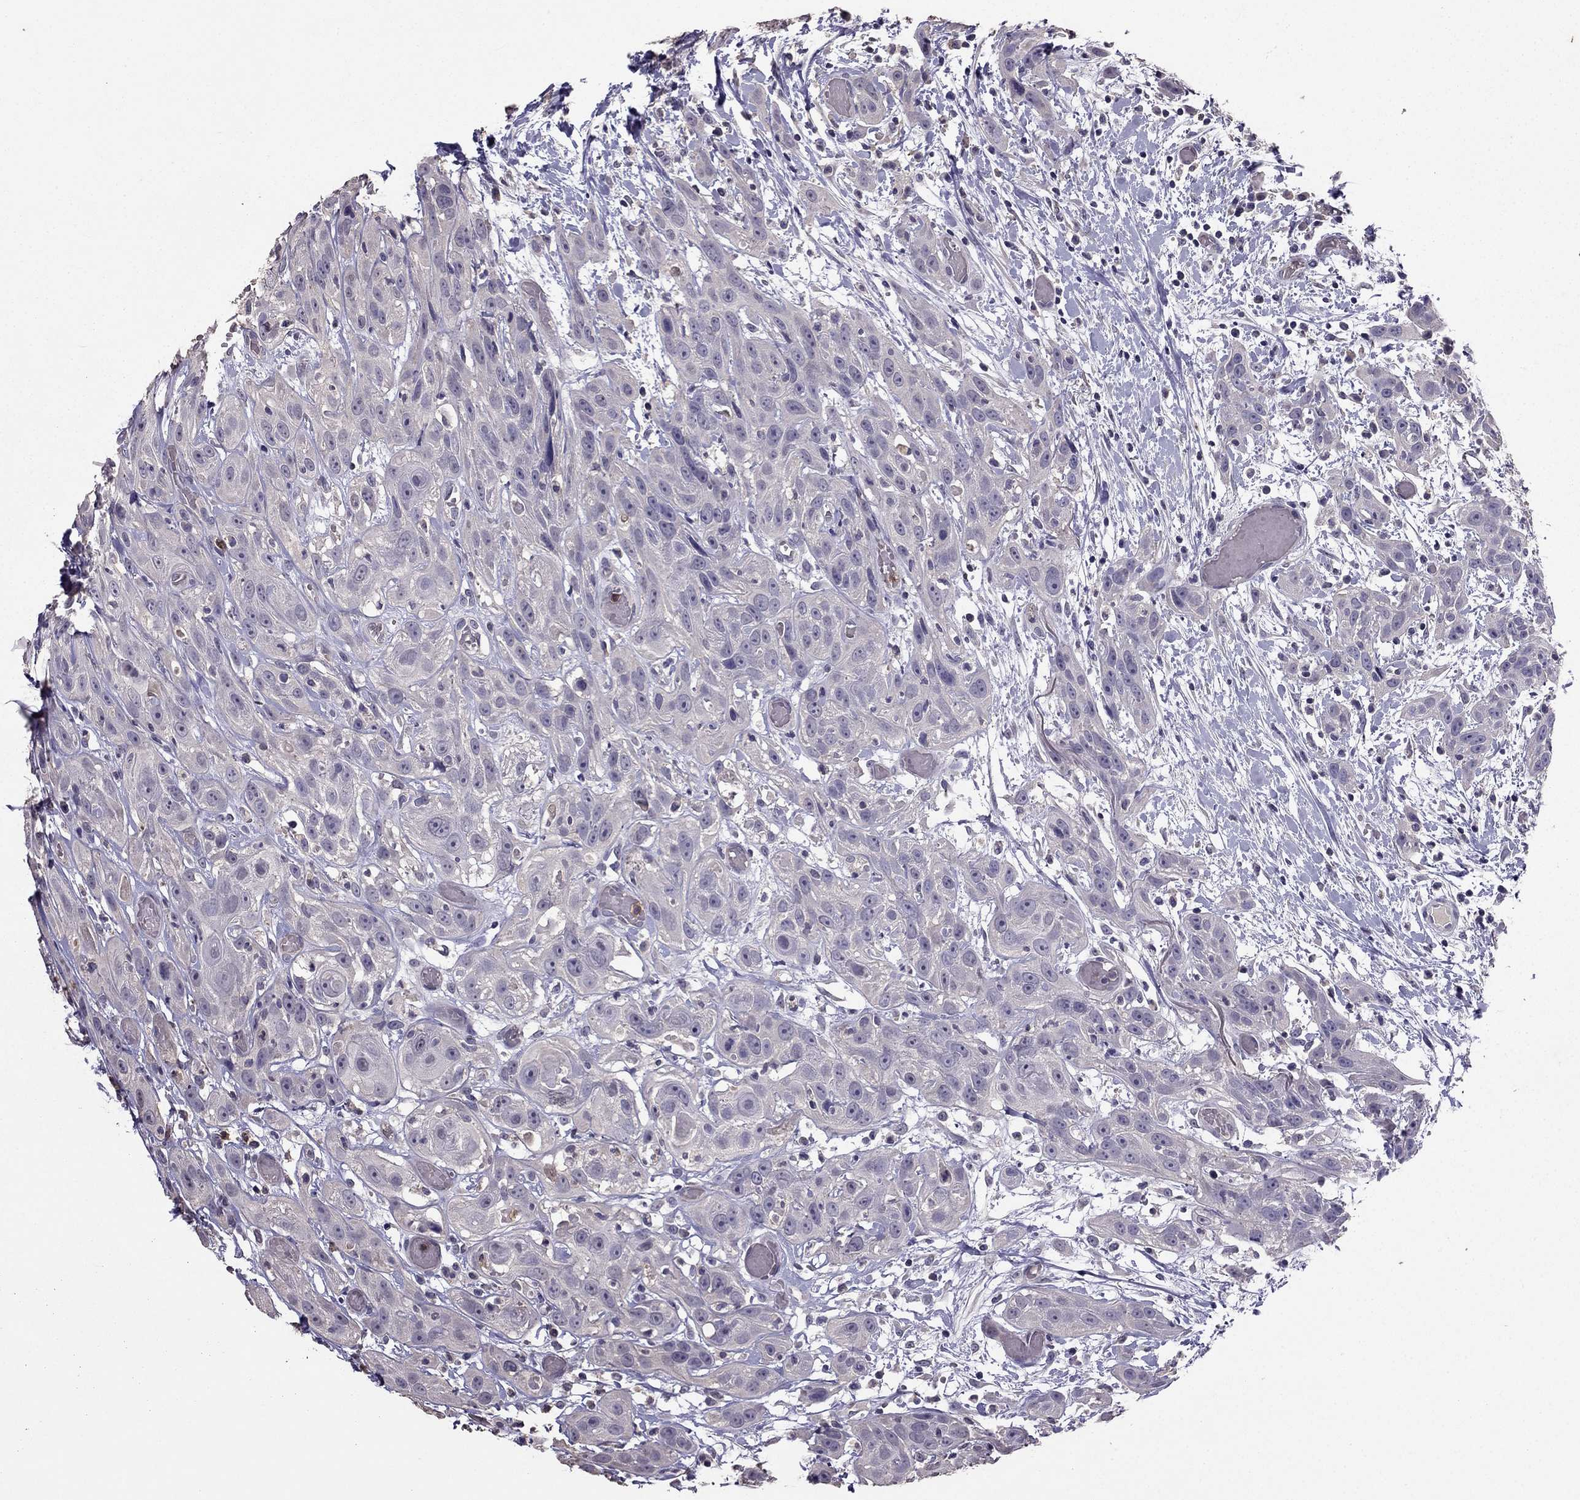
{"staining": {"intensity": "negative", "quantity": "none", "location": "none"}, "tissue": "head and neck cancer", "cell_type": "Tumor cells", "image_type": "cancer", "snomed": [{"axis": "morphology", "description": "Normal tissue, NOS"}, {"axis": "morphology", "description": "Squamous cell carcinoma, NOS"}, {"axis": "topography", "description": "Oral tissue"}, {"axis": "topography", "description": "Salivary gland"}, {"axis": "topography", "description": "Head-Neck"}], "caption": "Immunohistochemical staining of head and neck cancer demonstrates no significant positivity in tumor cells.", "gene": "RFLNB", "patient": {"sex": "female", "age": 62}}